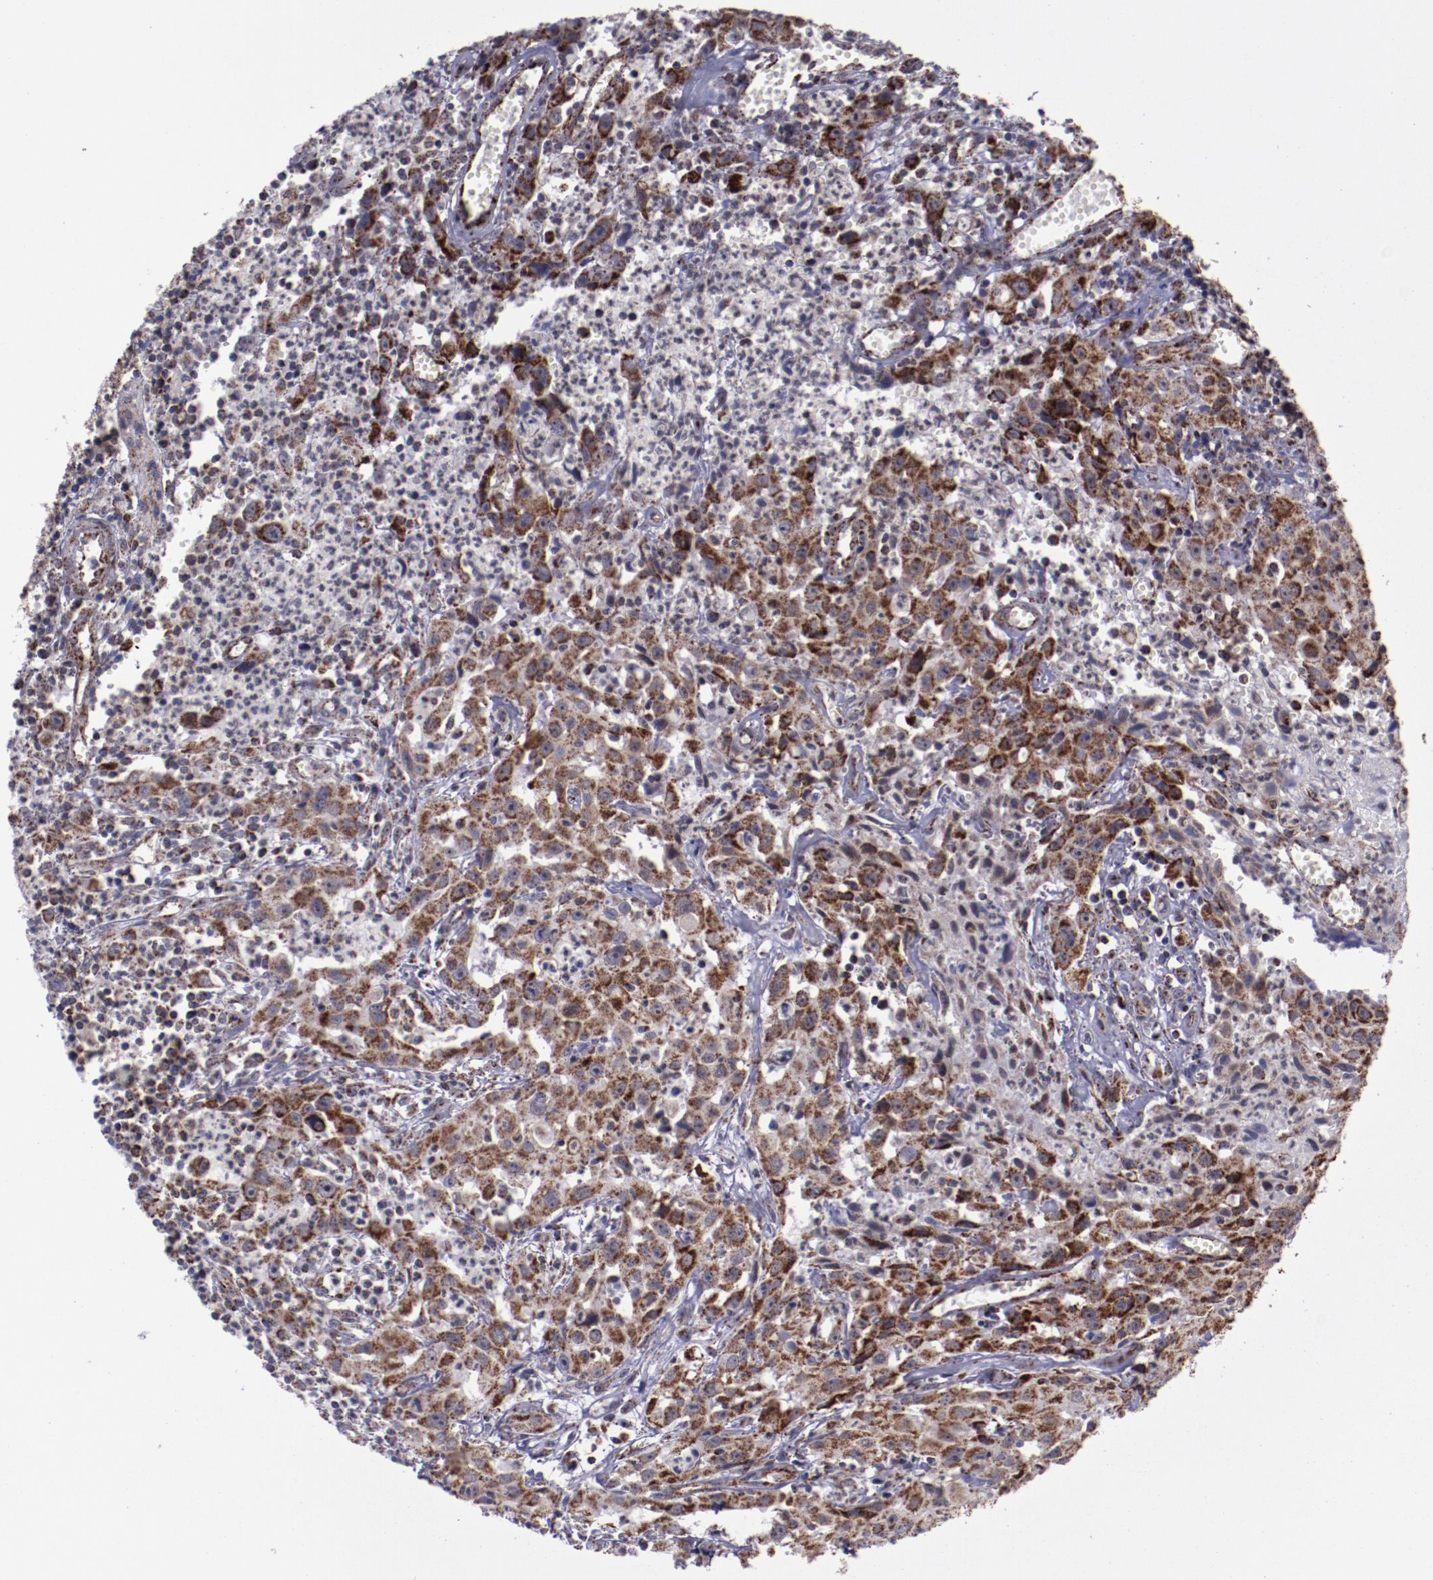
{"staining": {"intensity": "moderate", "quantity": ">75%", "location": "cytoplasmic/membranous"}, "tissue": "urothelial cancer", "cell_type": "Tumor cells", "image_type": "cancer", "snomed": [{"axis": "morphology", "description": "Urothelial carcinoma, High grade"}, {"axis": "topography", "description": "Urinary bladder"}], "caption": "Tumor cells reveal medium levels of moderate cytoplasmic/membranous expression in approximately >75% of cells in urothelial cancer. (DAB (3,3'-diaminobenzidine) = brown stain, brightfield microscopy at high magnification).", "gene": "LONP1", "patient": {"sex": "male", "age": 66}}